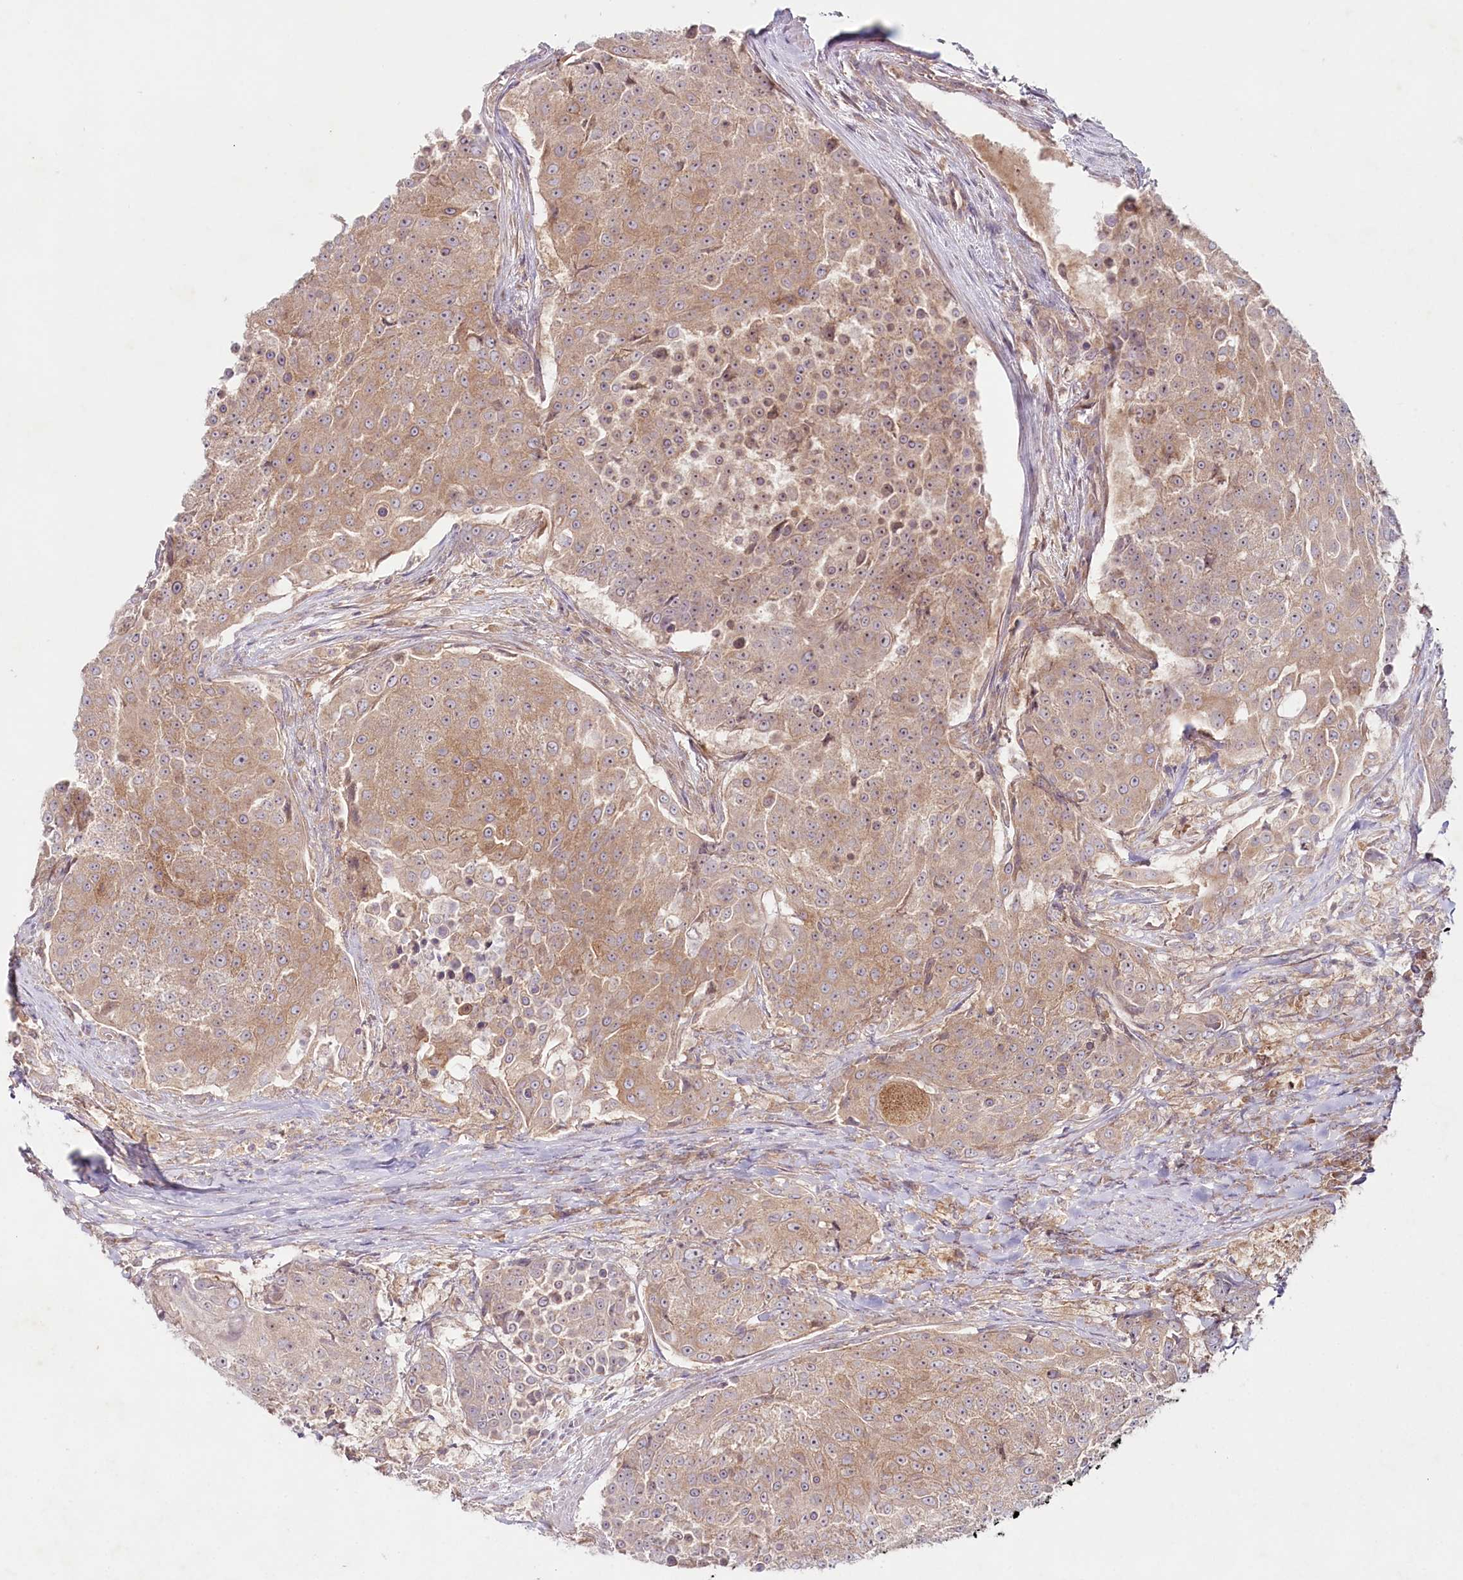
{"staining": {"intensity": "weak", "quantity": ">75%", "location": "cytoplasmic/membranous"}, "tissue": "urothelial cancer", "cell_type": "Tumor cells", "image_type": "cancer", "snomed": [{"axis": "morphology", "description": "Urothelial carcinoma, High grade"}, {"axis": "topography", "description": "Urinary bladder"}], "caption": "Brown immunohistochemical staining in human urothelial cancer demonstrates weak cytoplasmic/membranous staining in about >75% of tumor cells.", "gene": "TNIP1", "patient": {"sex": "female", "age": 63}}